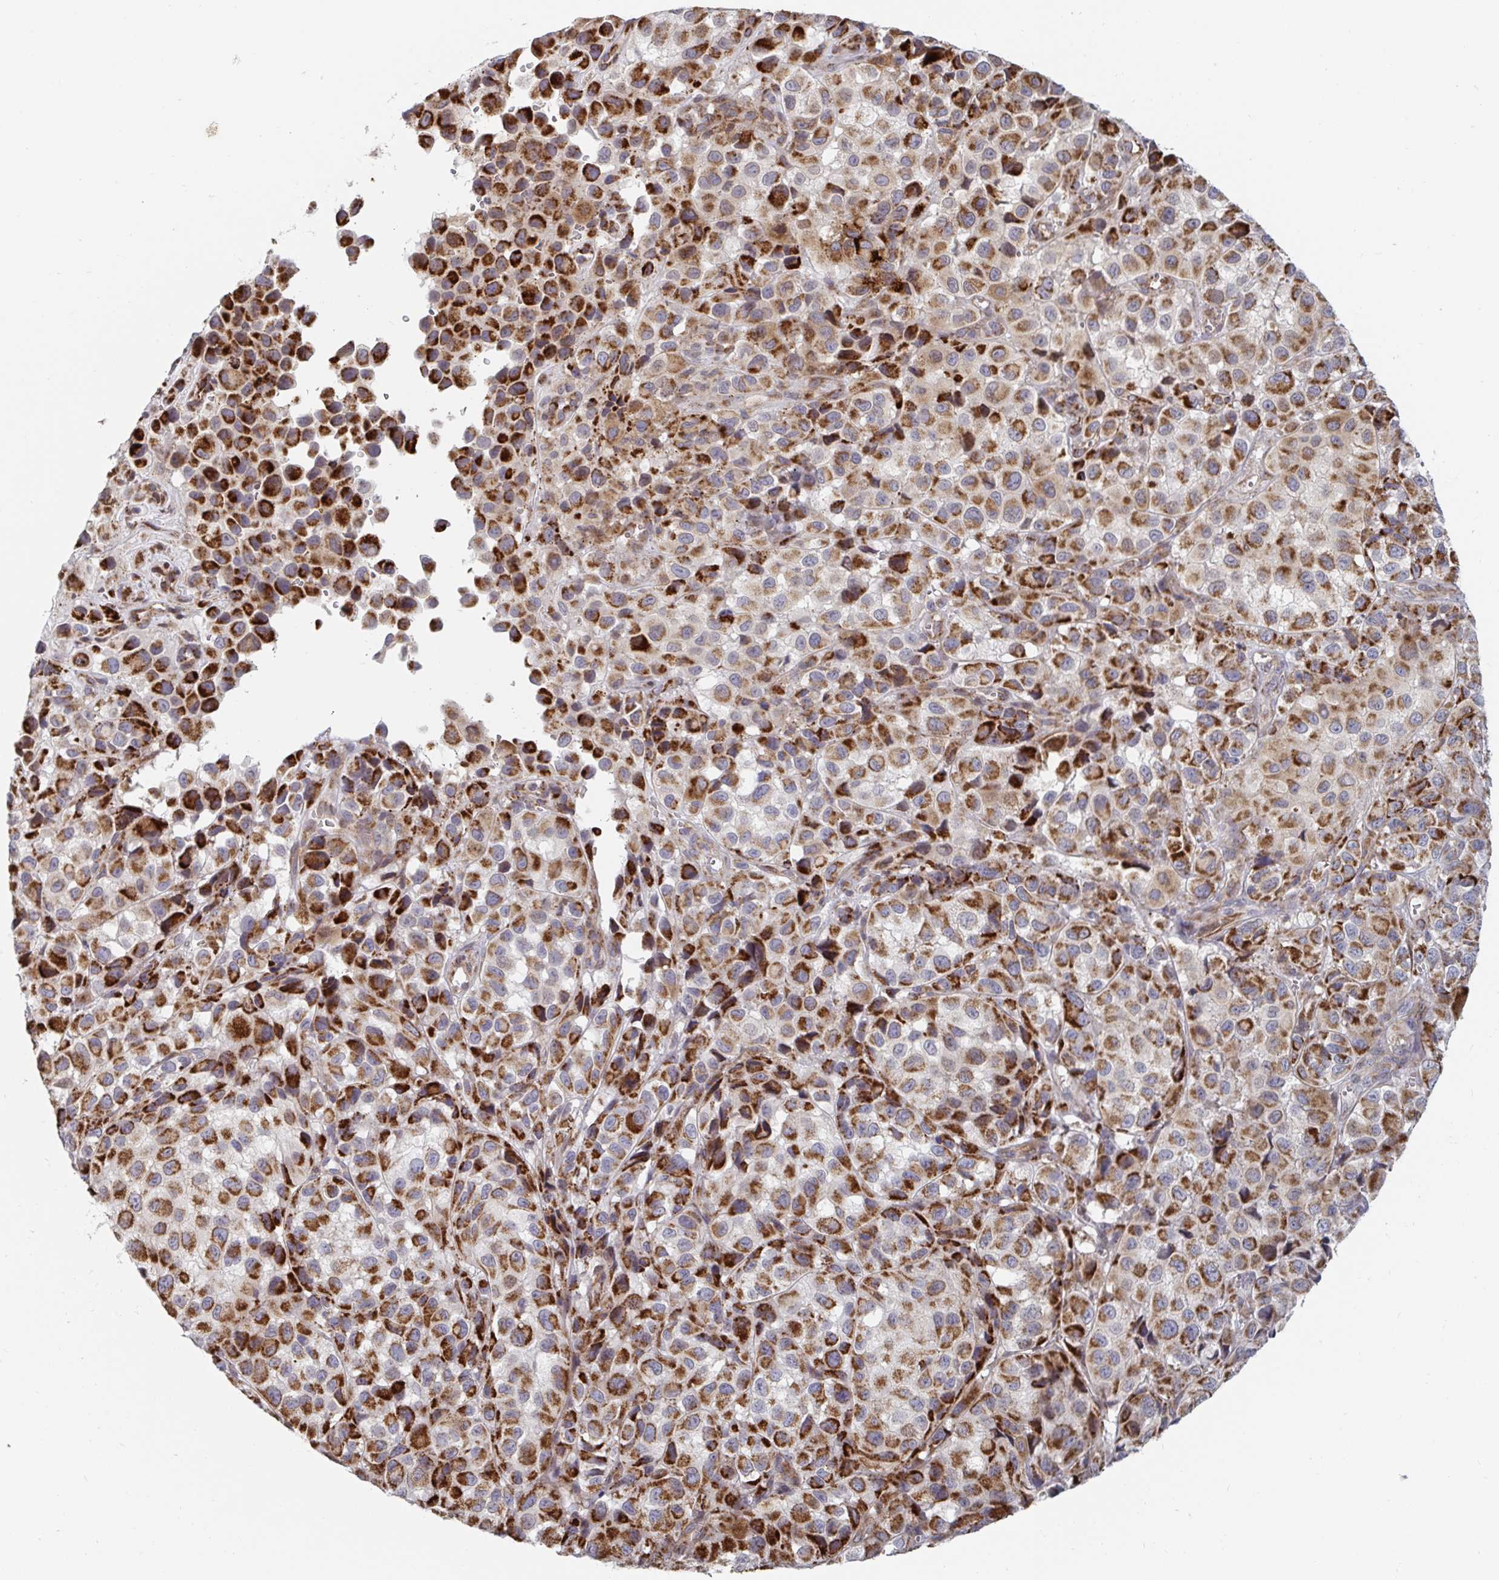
{"staining": {"intensity": "moderate", "quantity": ">75%", "location": "cytoplasmic/membranous"}, "tissue": "melanoma", "cell_type": "Tumor cells", "image_type": "cancer", "snomed": [{"axis": "morphology", "description": "Malignant melanoma, NOS"}, {"axis": "topography", "description": "Skin"}], "caption": "Human malignant melanoma stained with a brown dye demonstrates moderate cytoplasmic/membranous positive staining in about >75% of tumor cells.", "gene": "STARD8", "patient": {"sex": "male", "age": 93}}